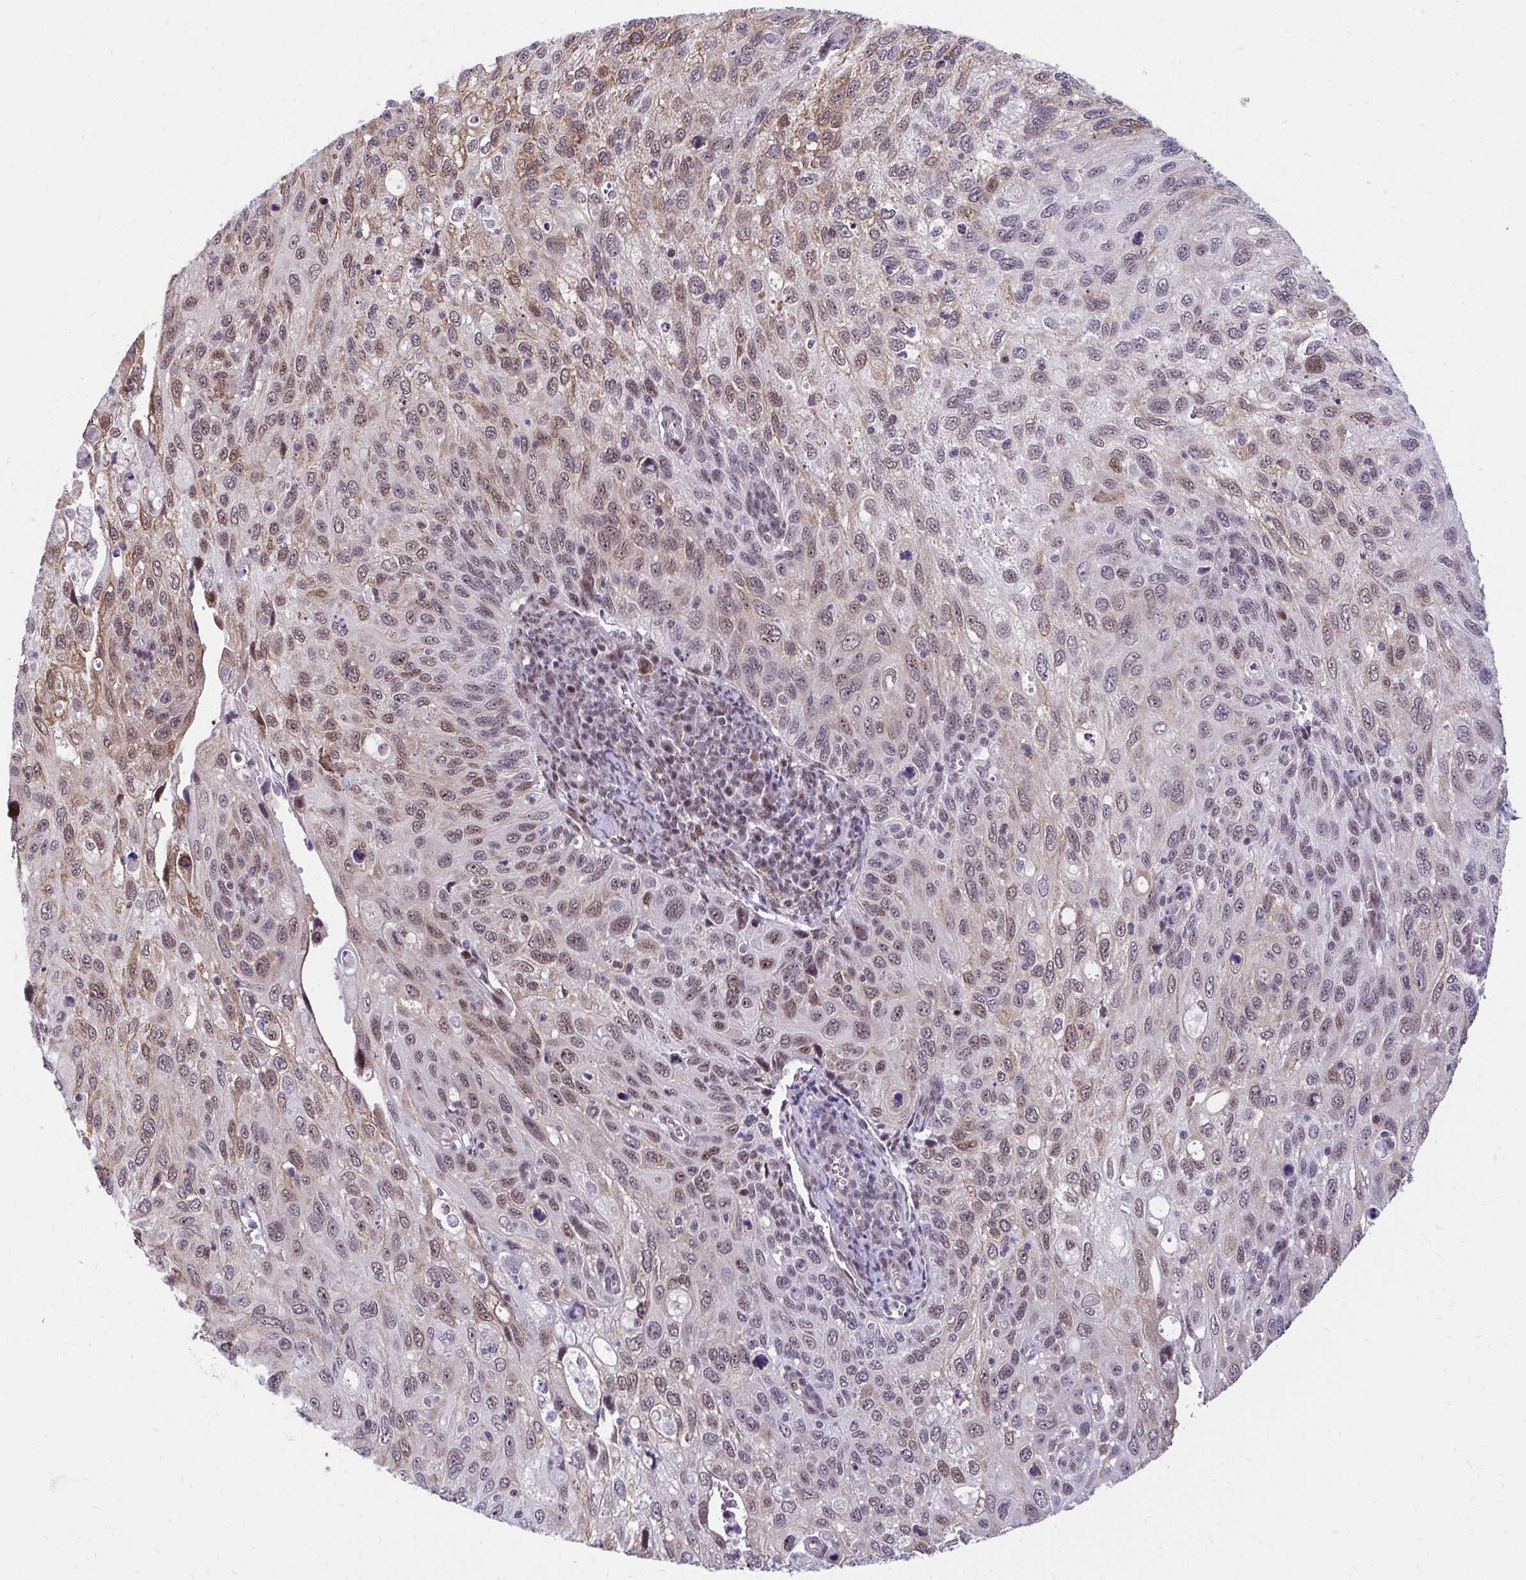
{"staining": {"intensity": "moderate", "quantity": "25%-75%", "location": "cytoplasmic/membranous,nuclear"}, "tissue": "cervical cancer", "cell_type": "Tumor cells", "image_type": "cancer", "snomed": [{"axis": "morphology", "description": "Squamous cell carcinoma, NOS"}, {"axis": "topography", "description": "Cervix"}], "caption": "High-magnification brightfield microscopy of cervical squamous cell carcinoma stained with DAB (3,3'-diaminobenzidine) (brown) and counterstained with hematoxylin (blue). tumor cells exhibit moderate cytoplasmic/membranous and nuclear positivity is appreciated in about25%-75% of cells.", "gene": "HOXA4", "patient": {"sex": "female", "age": 70}}